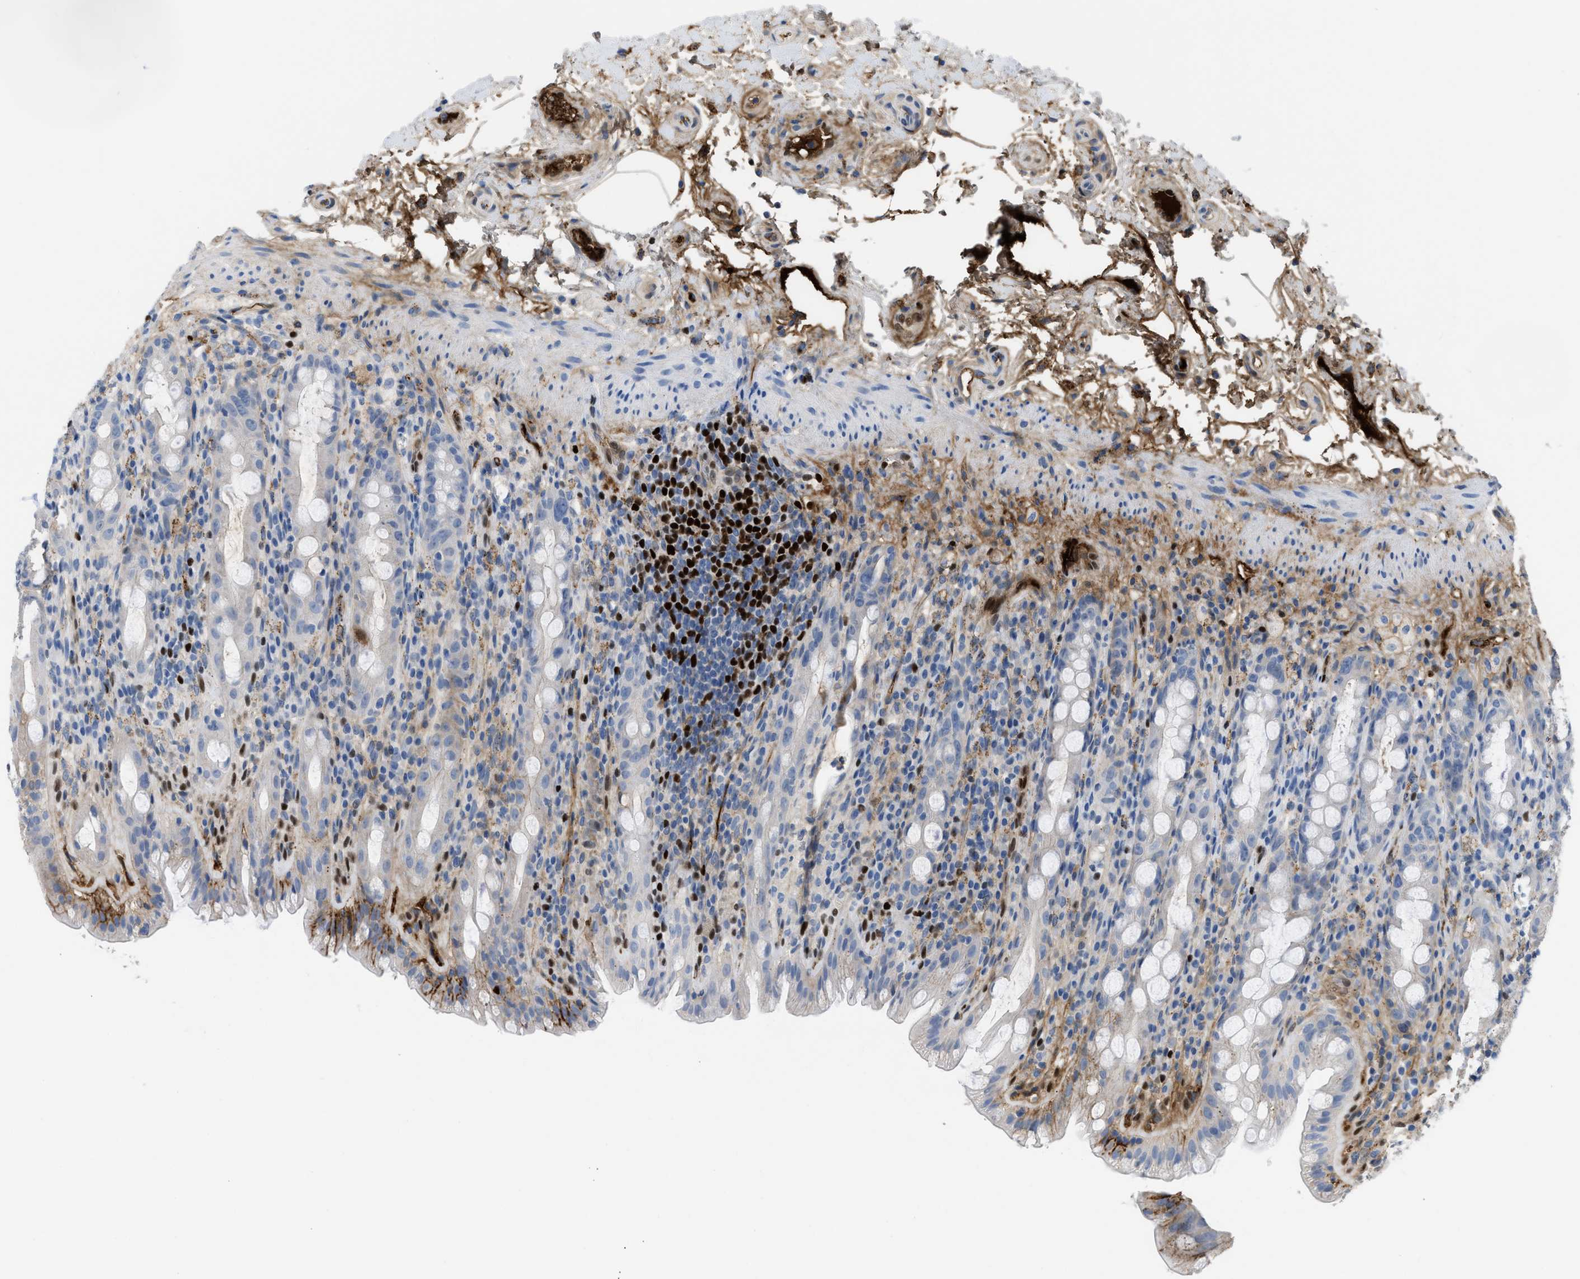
{"staining": {"intensity": "moderate", "quantity": "<25%", "location": "cytoplasmic/membranous"}, "tissue": "rectum", "cell_type": "Glandular cells", "image_type": "normal", "snomed": [{"axis": "morphology", "description": "Normal tissue, NOS"}, {"axis": "topography", "description": "Rectum"}], "caption": "IHC (DAB (3,3'-diaminobenzidine)) staining of unremarkable human rectum shows moderate cytoplasmic/membranous protein staining in approximately <25% of glandular cells. (Stains: DAB in brown, nuclei in blue, Microscopy: brightfield microscopy at high magnification).", "gene": "LEF1", "patient": {"sex": "male", "age": 44}}